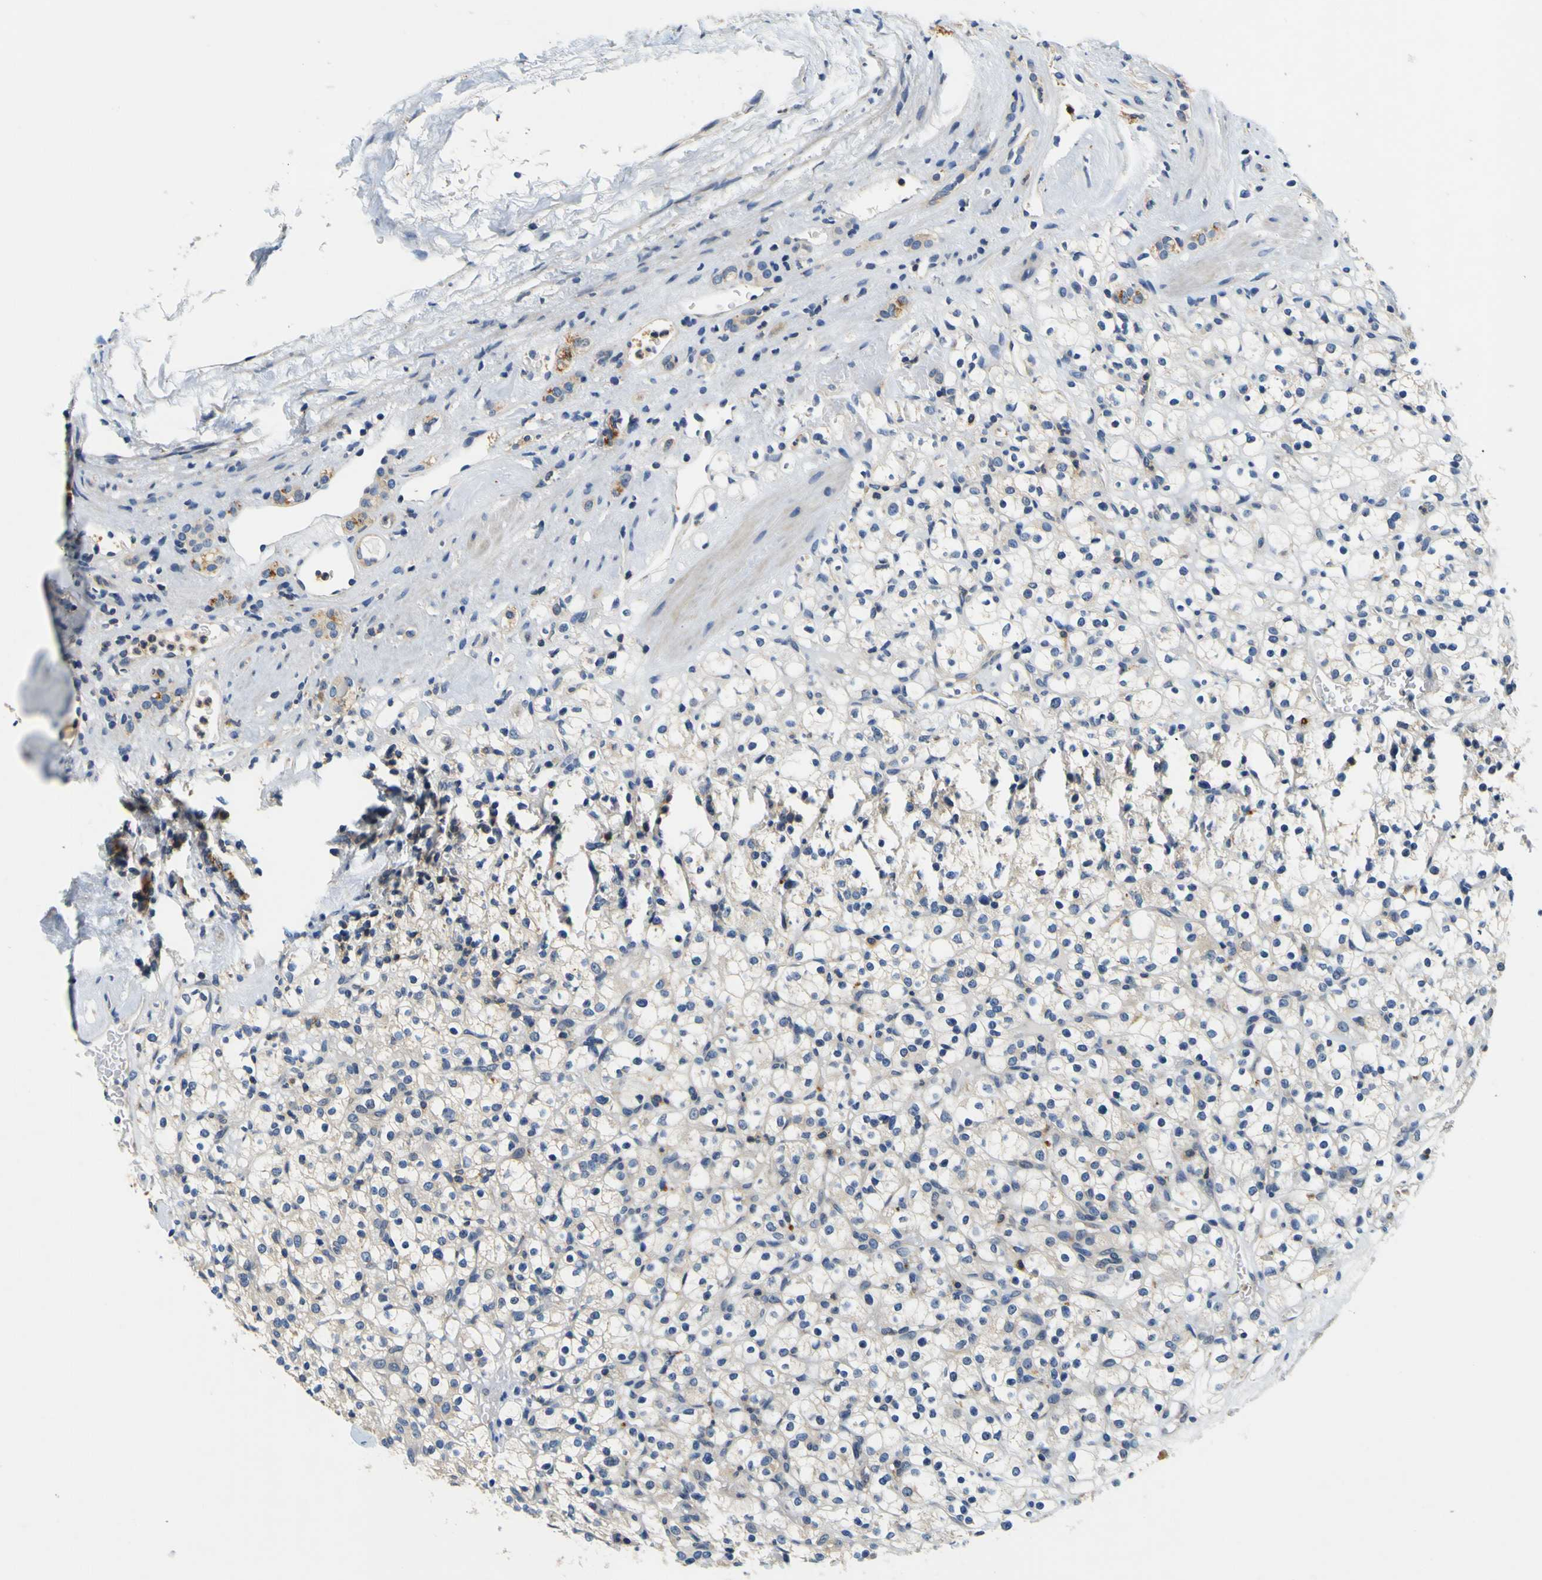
{"staining": {"intensity": "weak", "quantity": "<25%", "location": "cytoplasmic/membranous"}, "tissue": "renal cancer", "cell_type": "Tumor cells", "image_type": "cancer", "snomed": [{"axis": "morphology", "description": "Normal tissue, NOS"}, {"axis": "morphology", "description": "Adenocarcinoma, NOS"}, {"axis": "topography", "description": "Kidney"}], "caption": "This is an IHC micrograph of human renal cancer (adenocarcinoma). There is no positivity in tumor cells.", "gene": "TNIK", "patient": {"sex": "female", "age": 72}}